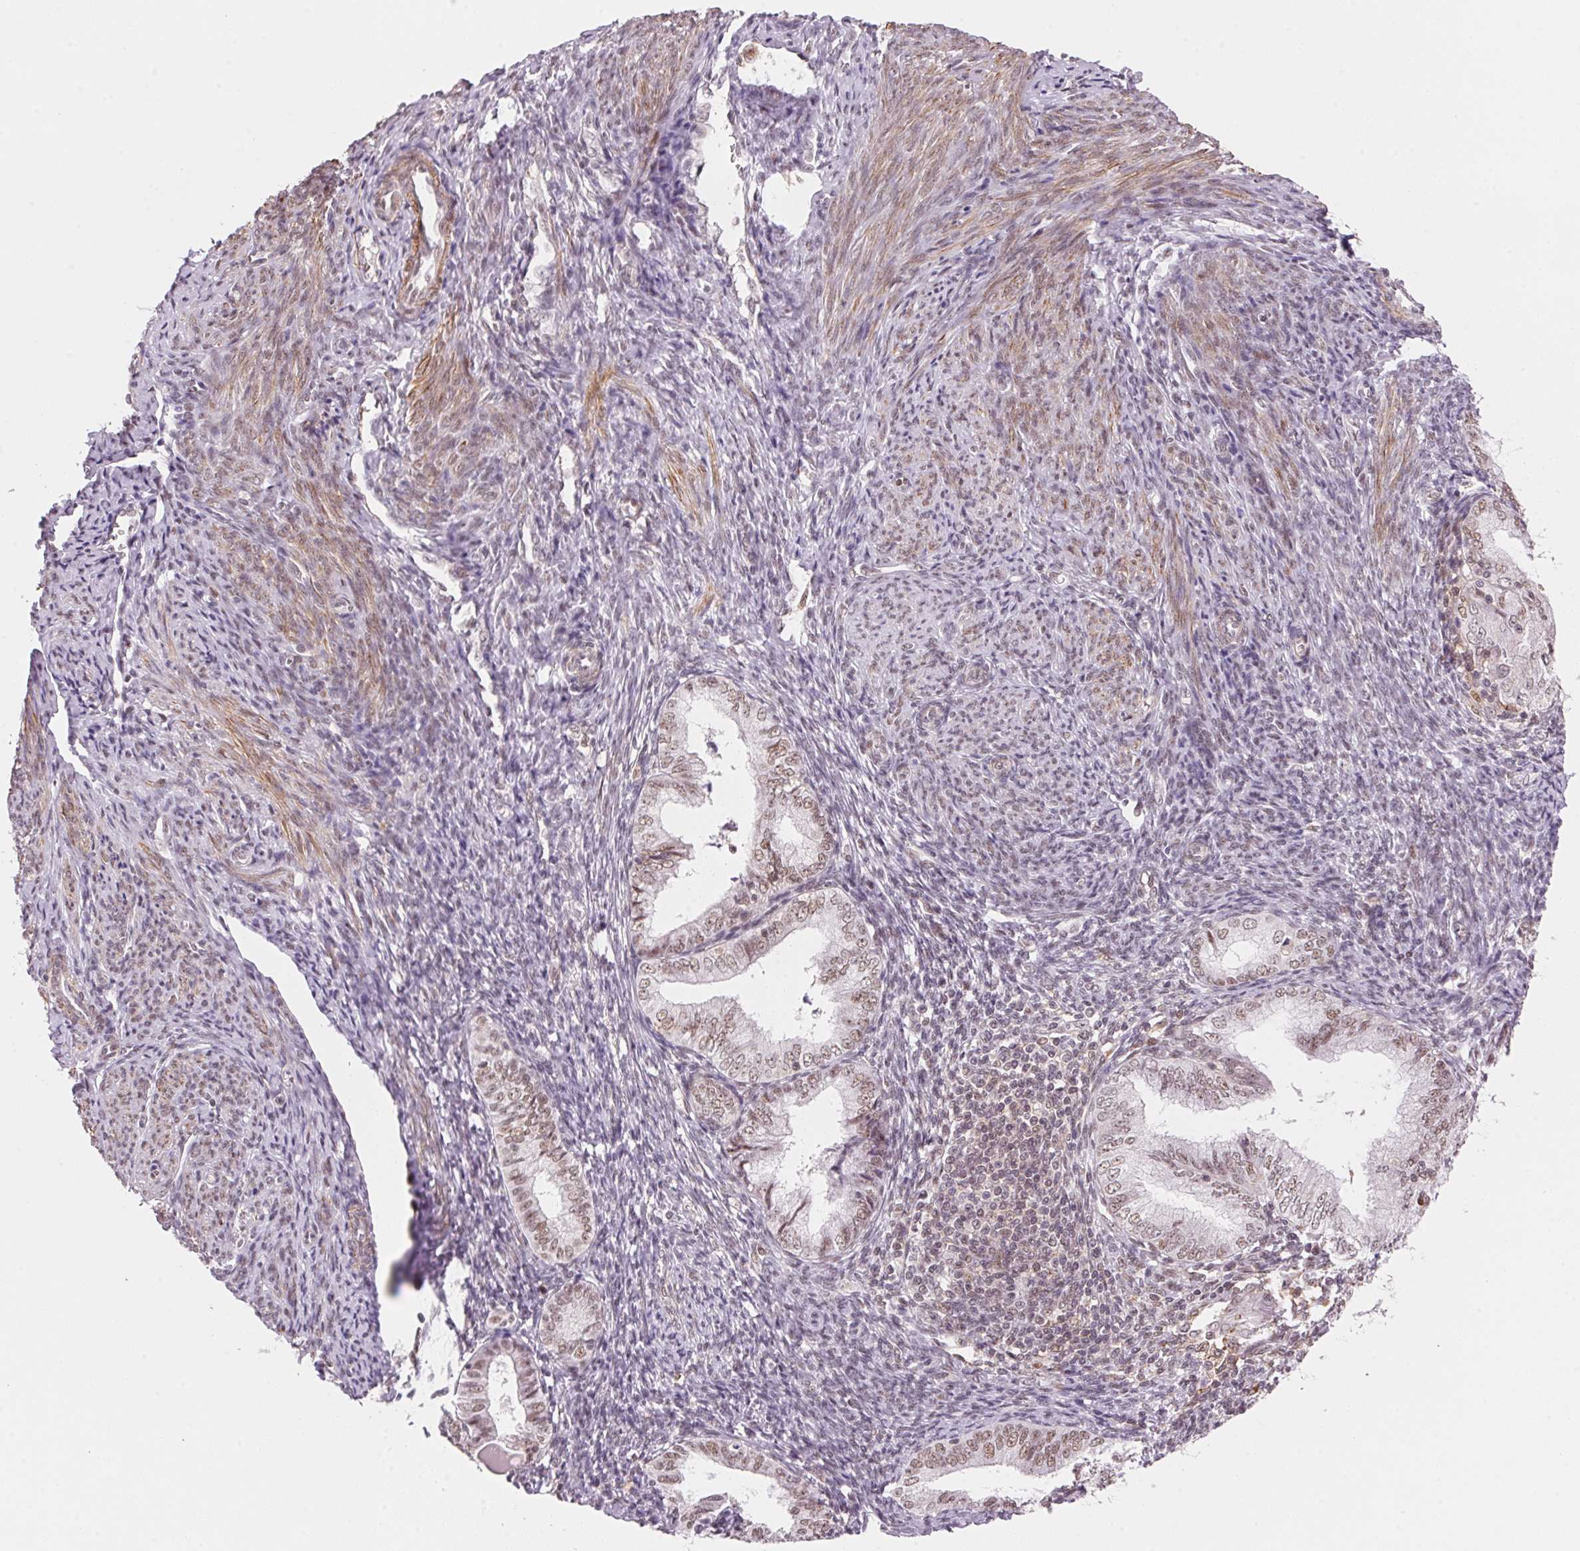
{"staining": {"intensity": "weak", "quantity": ">75%", "location": "nuclear"}, "tissue": "endometrial cancer", "cell_type": "Tumor cells", "image_type": "cancer", "snomed": [{"axis": "morphology", "description": "Adenocarcinoma, NOS"}, {"axis": "topography", "description": "Endometrium"}], "caption": "Immunohistochemical staining of human endometrial cancer (adenocarcinoma) demonstrates low levels of weak nuclear positivity in approximately >75% of tumor cells.", "gene": "HNRNPDL", "patient": {"sex": "female", "age": 55}}